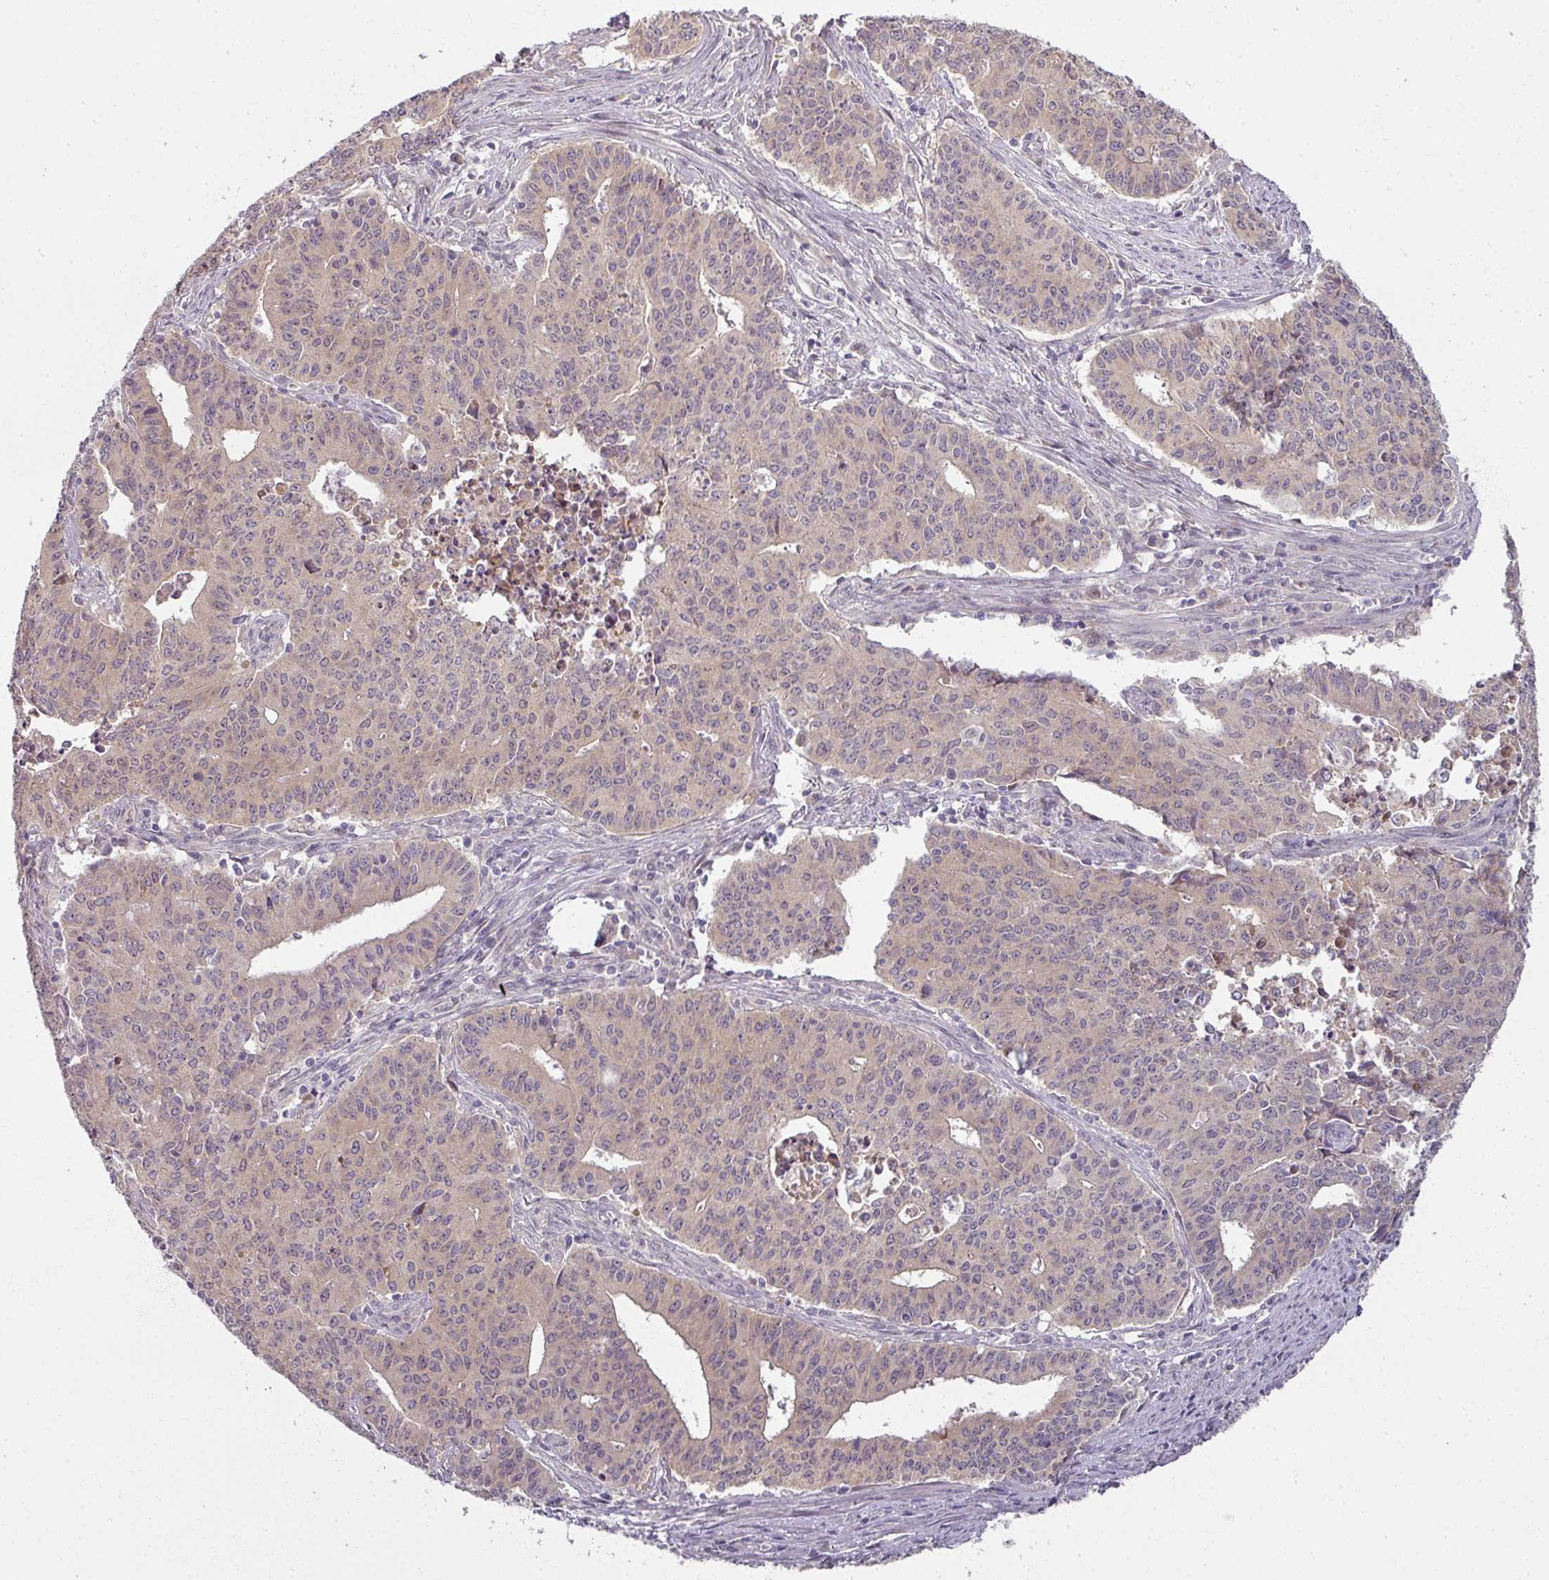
{"staining": {"intensity": "moderate", "quantity": "<25%", "location": "cytoplasmic/membranous,nuclear"}, "tissue": "endometrial cancer", "cell_type": "Tumor cells", "image_type": "cancer", "snomed": [{"axis": "morphology", "description": "Adenocarcinoma, NOS"}, {"axis": "topography", "description": "Endometrium"}], "caption": "The histopathology image exhibits immunohistochemical staining of endometrial cancer. There is moderate cytoplasmic/membranous and nuclear staining is present in approximately <25% of tumor cells.", "gene": "MYMK", "patient": {"sex": "female", "age": 59}}